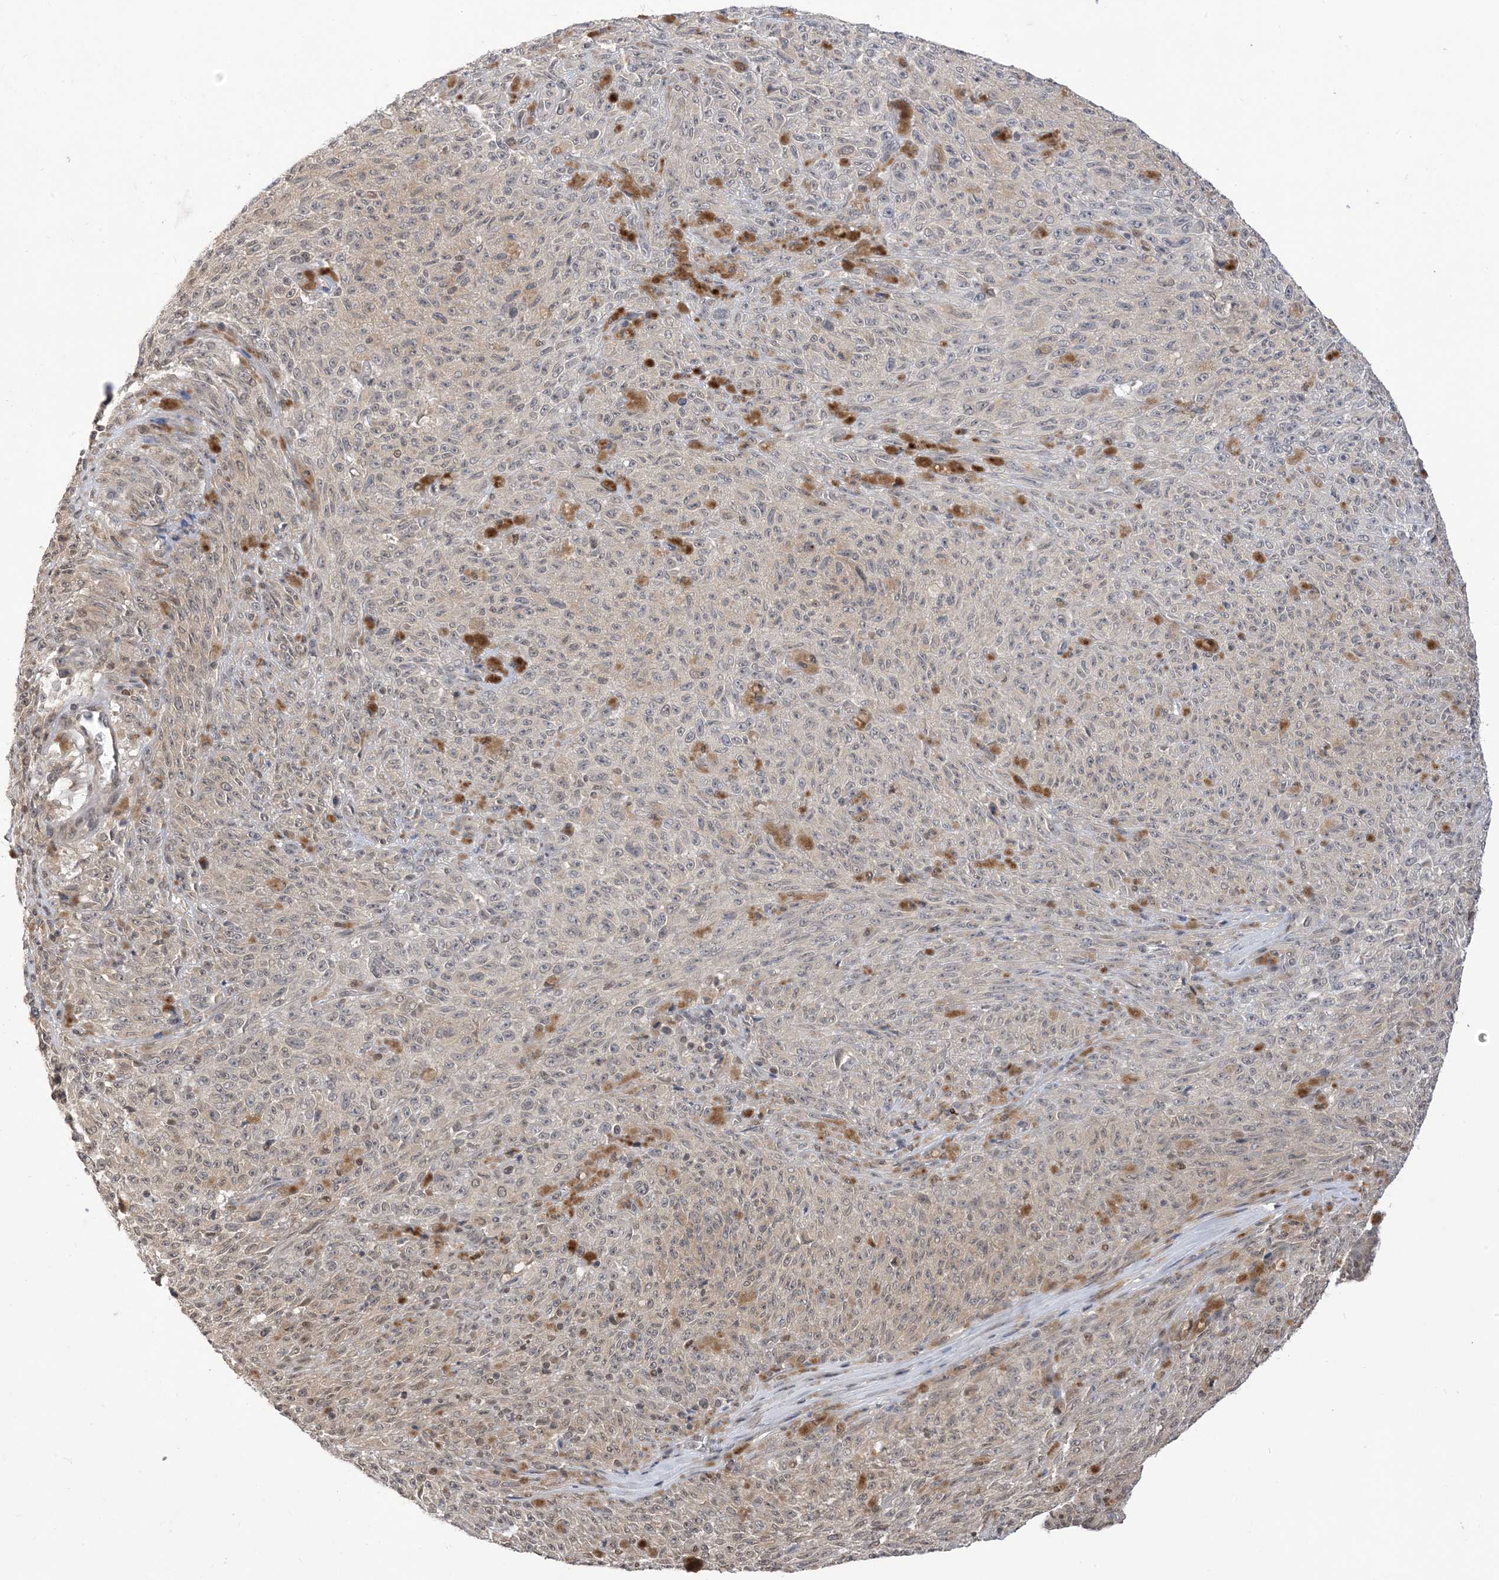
{"staining": {"intensity": "negative", "quantity": "none", "location": "none"}, "tissue": "melanoma", "cell_type": "Tumor cells", "image_type": "cancer", "snomed": [{"axis": "morphology", "description": "Malignant melanoma, NOS"}, {"axis": "topography", "description": "Skin"}], "caption": "A micrograph of human malignant melanoma is negative for staining in tumor cells.", "gene": "RANBP9", "patient": {"sex": "female", "age": 82}}